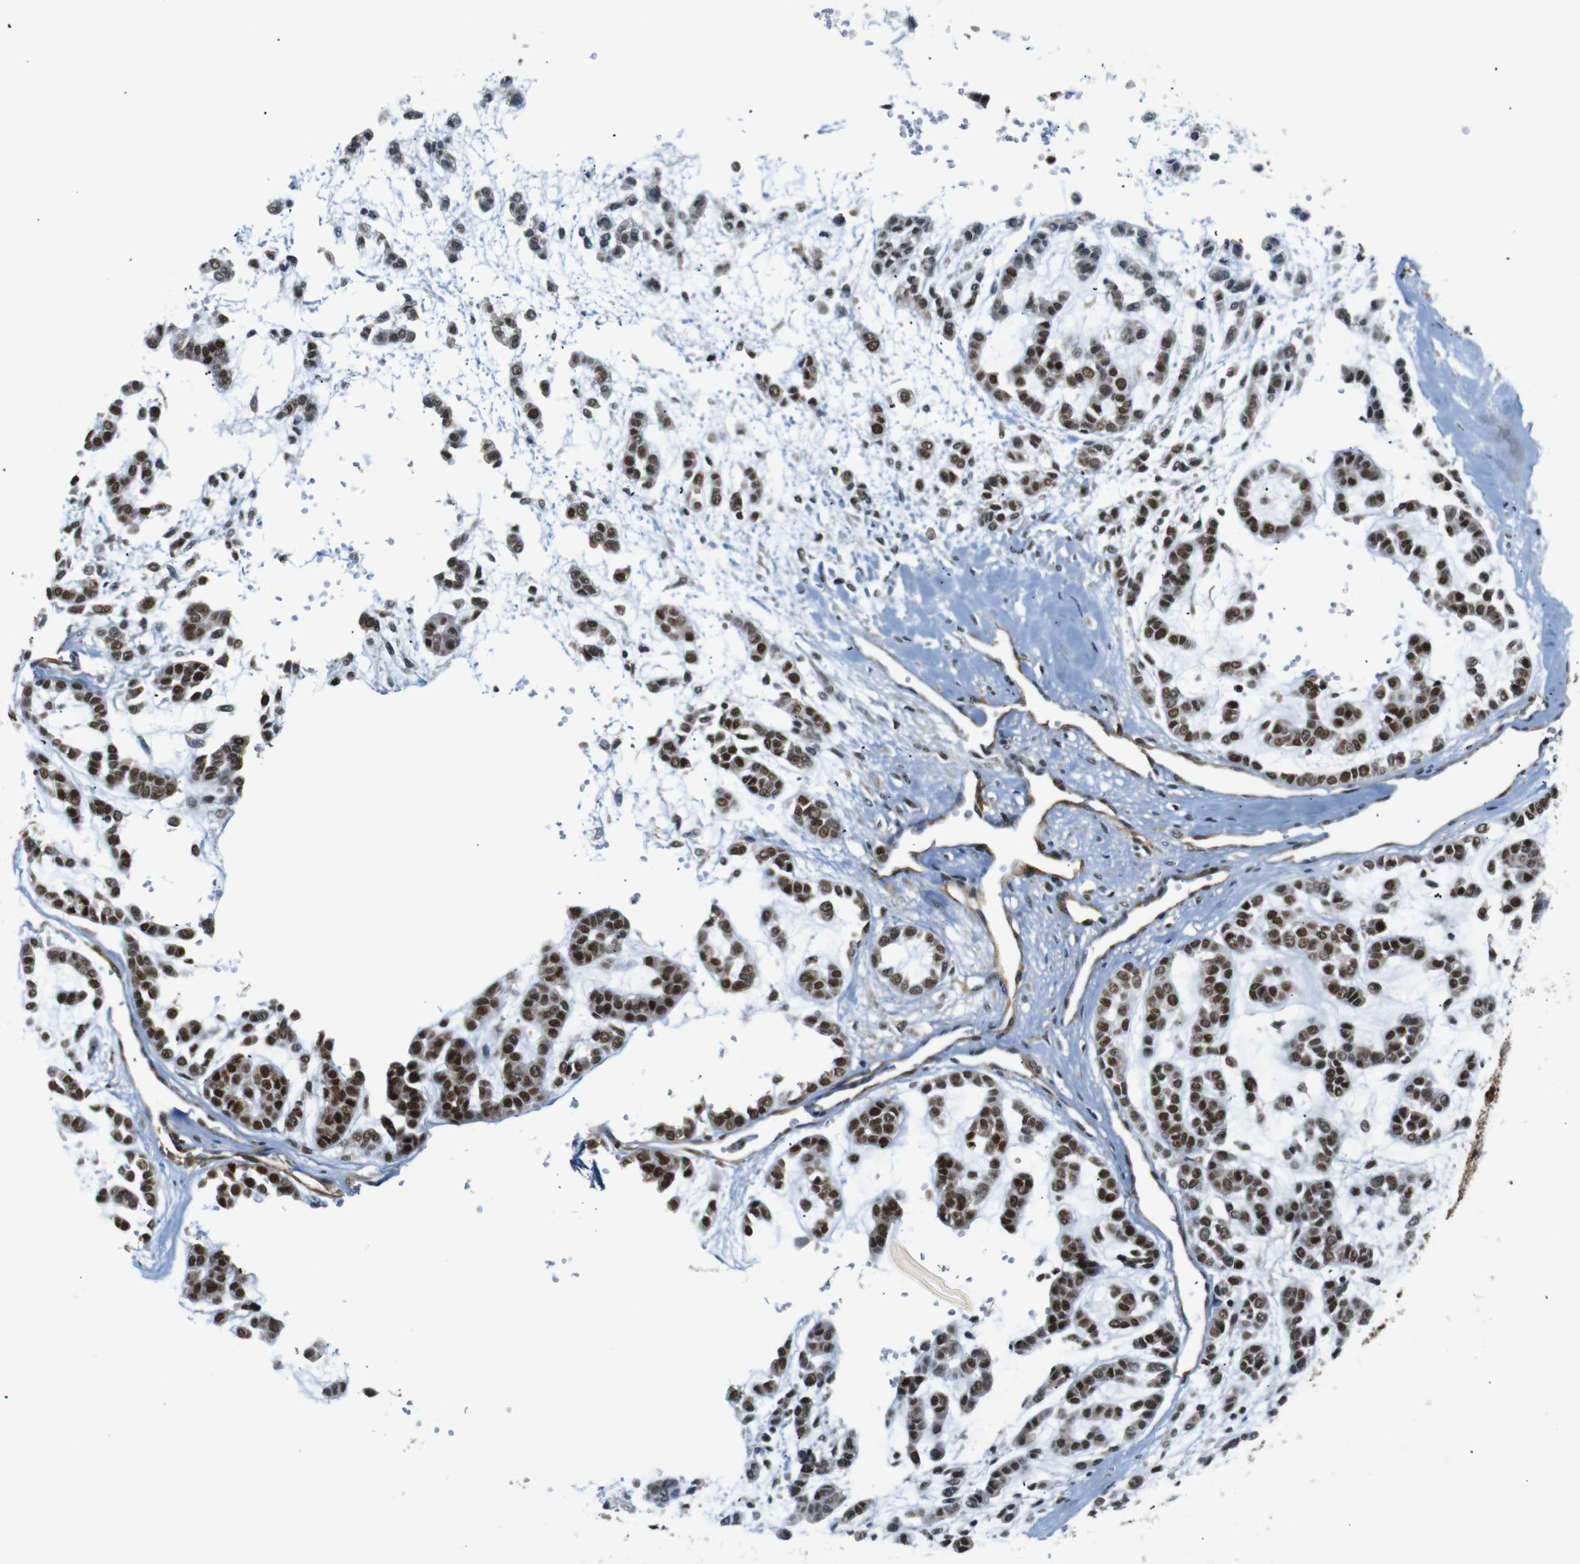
{"staining": {"intensity": "strong", "quantity": ">75%", "location": "nuclear"}, "tissue": "head and neck cancer", "cell_type": "Tumor cells", "image_type": "cancer", "snomed": [{"axis": "morphology", "description": "Adenocarcinoma, NOS"}, {"axis": "morphology", "description": "Adenoma, NOS"}, {"axis": "topography", "description": "Head-Neck"}], "caption": "The micrograph reveals staining of head and neck cancer (adenoma), revealing strong nuclear protein staining (brown color) within tumor cells. (DAB = brown stain, brightfield microscopy at high magnification).", "gene": "PARN", "patient": {"sex": "female", "age": 55}}